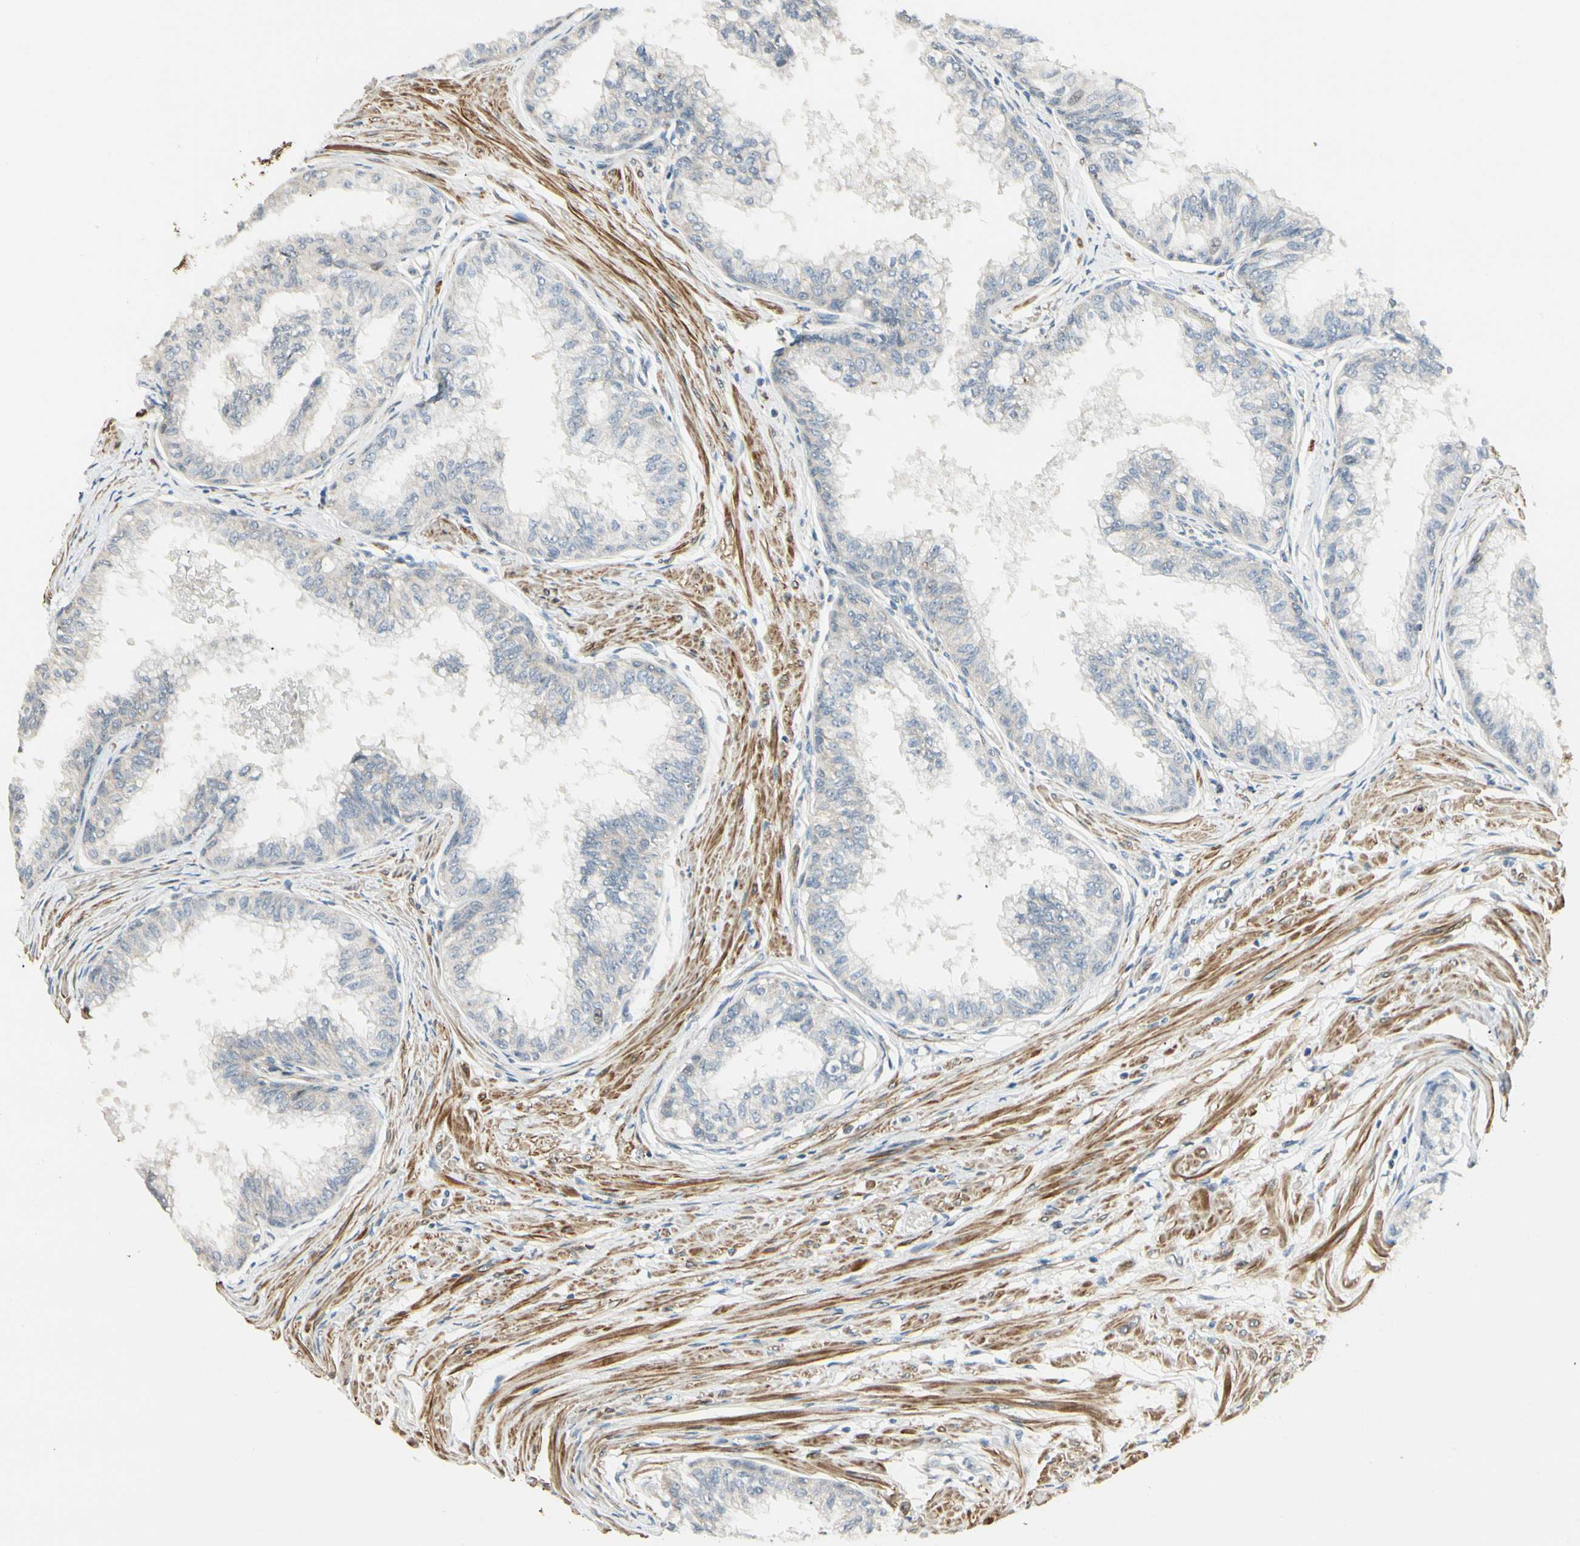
{"staining": {"intensity": "weak", "quantity": ">75%", "location": "cytoplasmic/membranous"}, "tissue": "prostate", "cell_type": "Glandular cells", "image_type": "normal", "snomed": [{"axis": "morphology", "description": "Normal tissue, NOS"}, {"axis": "topography", "description": "Prostate"}, {"axis": "topography", "description": "Seminal veicle"}], "caption": "Weak cytoplasmic/membranous protein staining is identified in about >75% of glandular cells in prostate. (DAB IHC with brightfield microscopy, high magnification).", "gene": "P4HA3", "patient": {"sex": "male", "age": 60}}